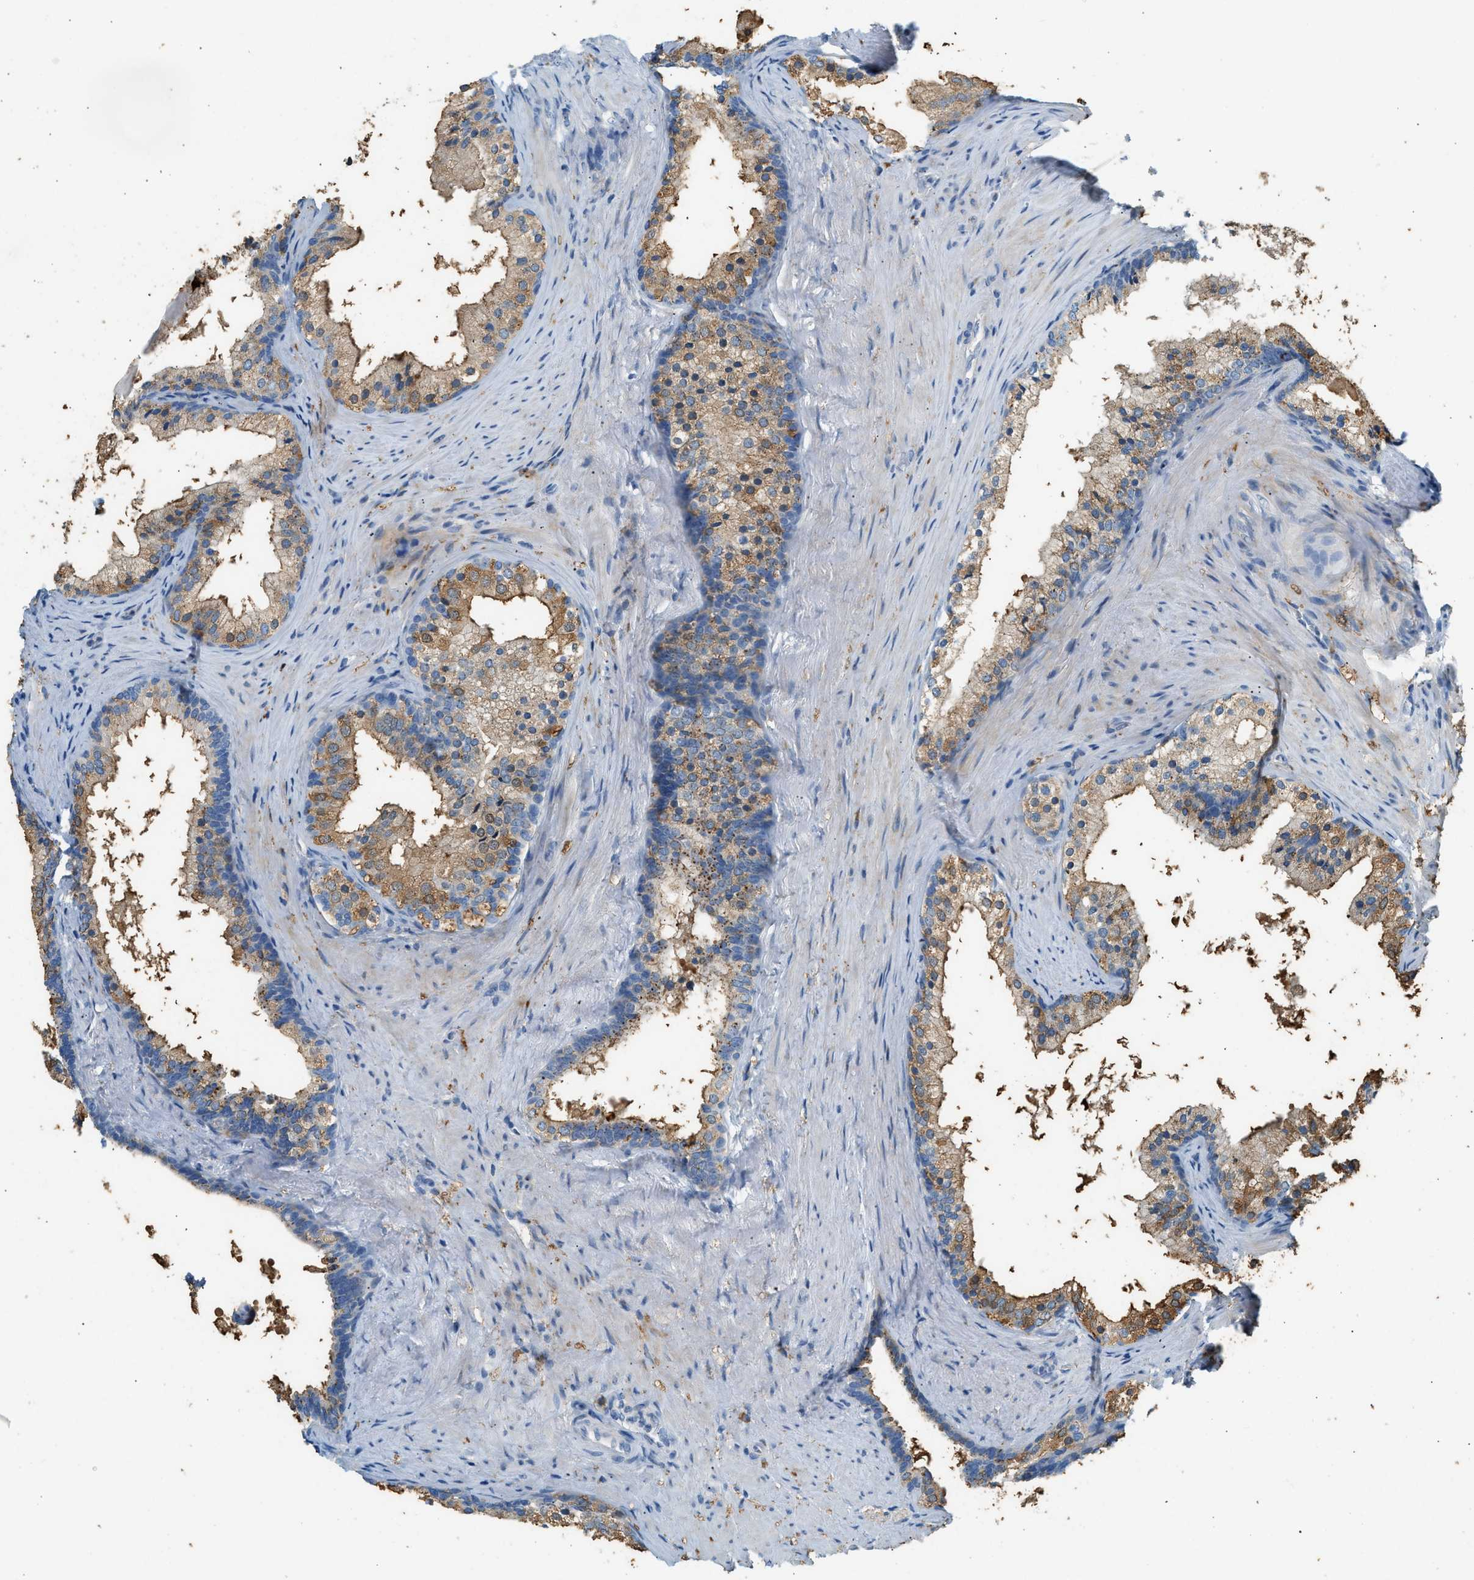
{"staining": {"intensity": "moderate", "quantity": ">75%", "location": "cytoplasmic/membranous"}, "tissue": "prostate cancer", "cell_type": "Tumor cells", "image_type": "cancer", "snomed": [{"axis": "morphology", "description": "Adenocarcinoma, Low grade"}, {"axis": "topography", "description": "Prostate"}], "caption": "DAB (3,3'-diaminobenzidine) immunohistochemical staining of prostate cancer (low-grade adenocarcinoma) exhibits moderate cytoplasmic/membranous protein positivity in approximately >75% of tumor cells.", "gene": "CTSB", "patient": {"sex": "male", "age": 69}}